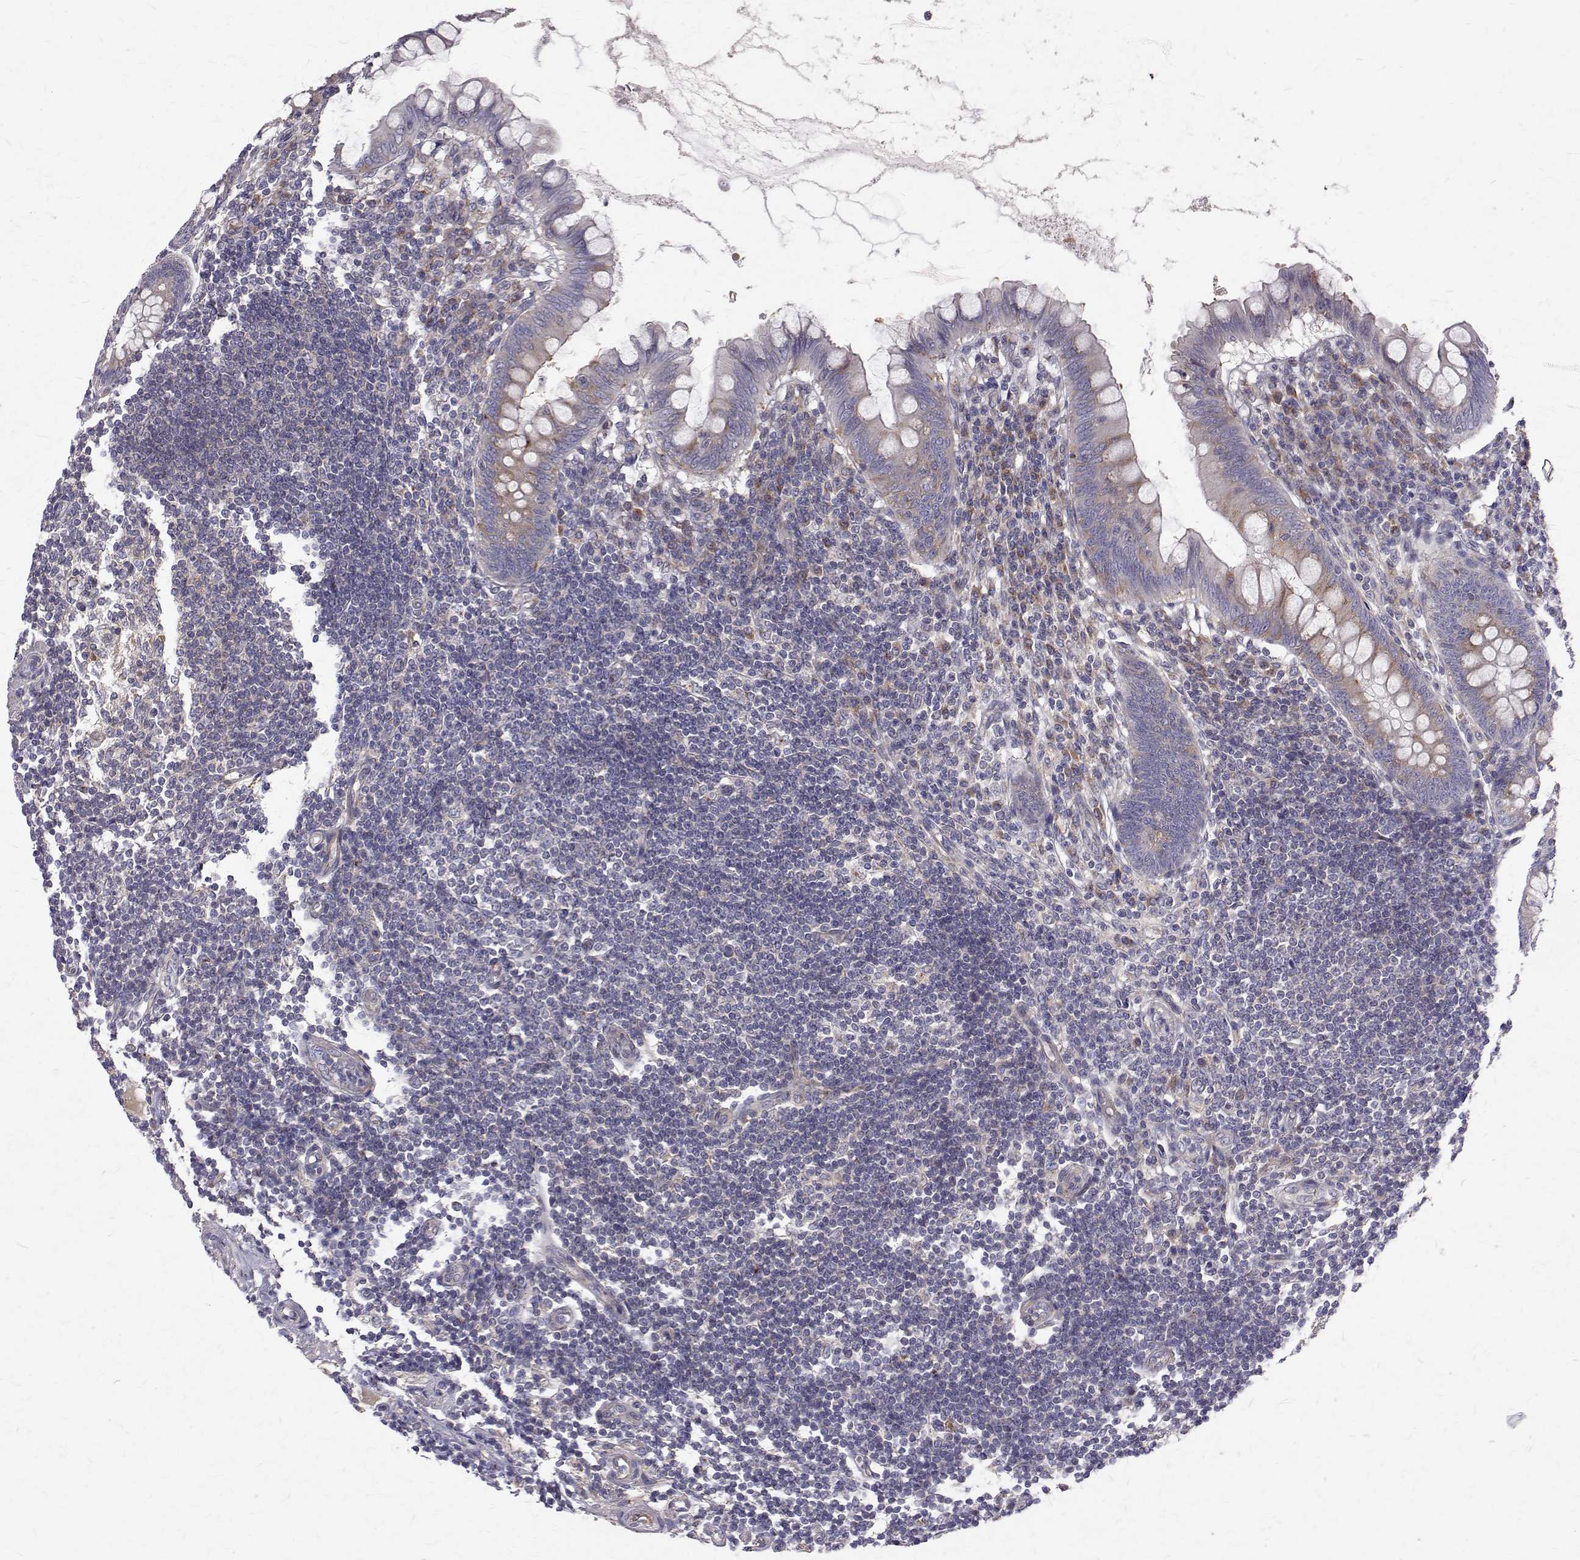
{"staining": {"intensity": "moderate", "quantity": "25%-75%", "location": "cytoplasmic/membranous"}, "tissue": "appendix", "cell_type": "Glandular cells", "image_type": "normal", "snomed": [{"axis": "morphology", "description": "Normal tissue, NOS"}, {"axis": "topography", "description": "Appendix"}], "caption": "Immunohistochemistry (DAB) staining of benign appendix shows moderate cytoplasmic/membranous protein staining in about 25%-75% of glandular cells. (DAB IHC, brown staining for protein, blue staining for nuclei).", "gene": "ARFGAP1", "patient": {"sex": "female", "age": 57}}